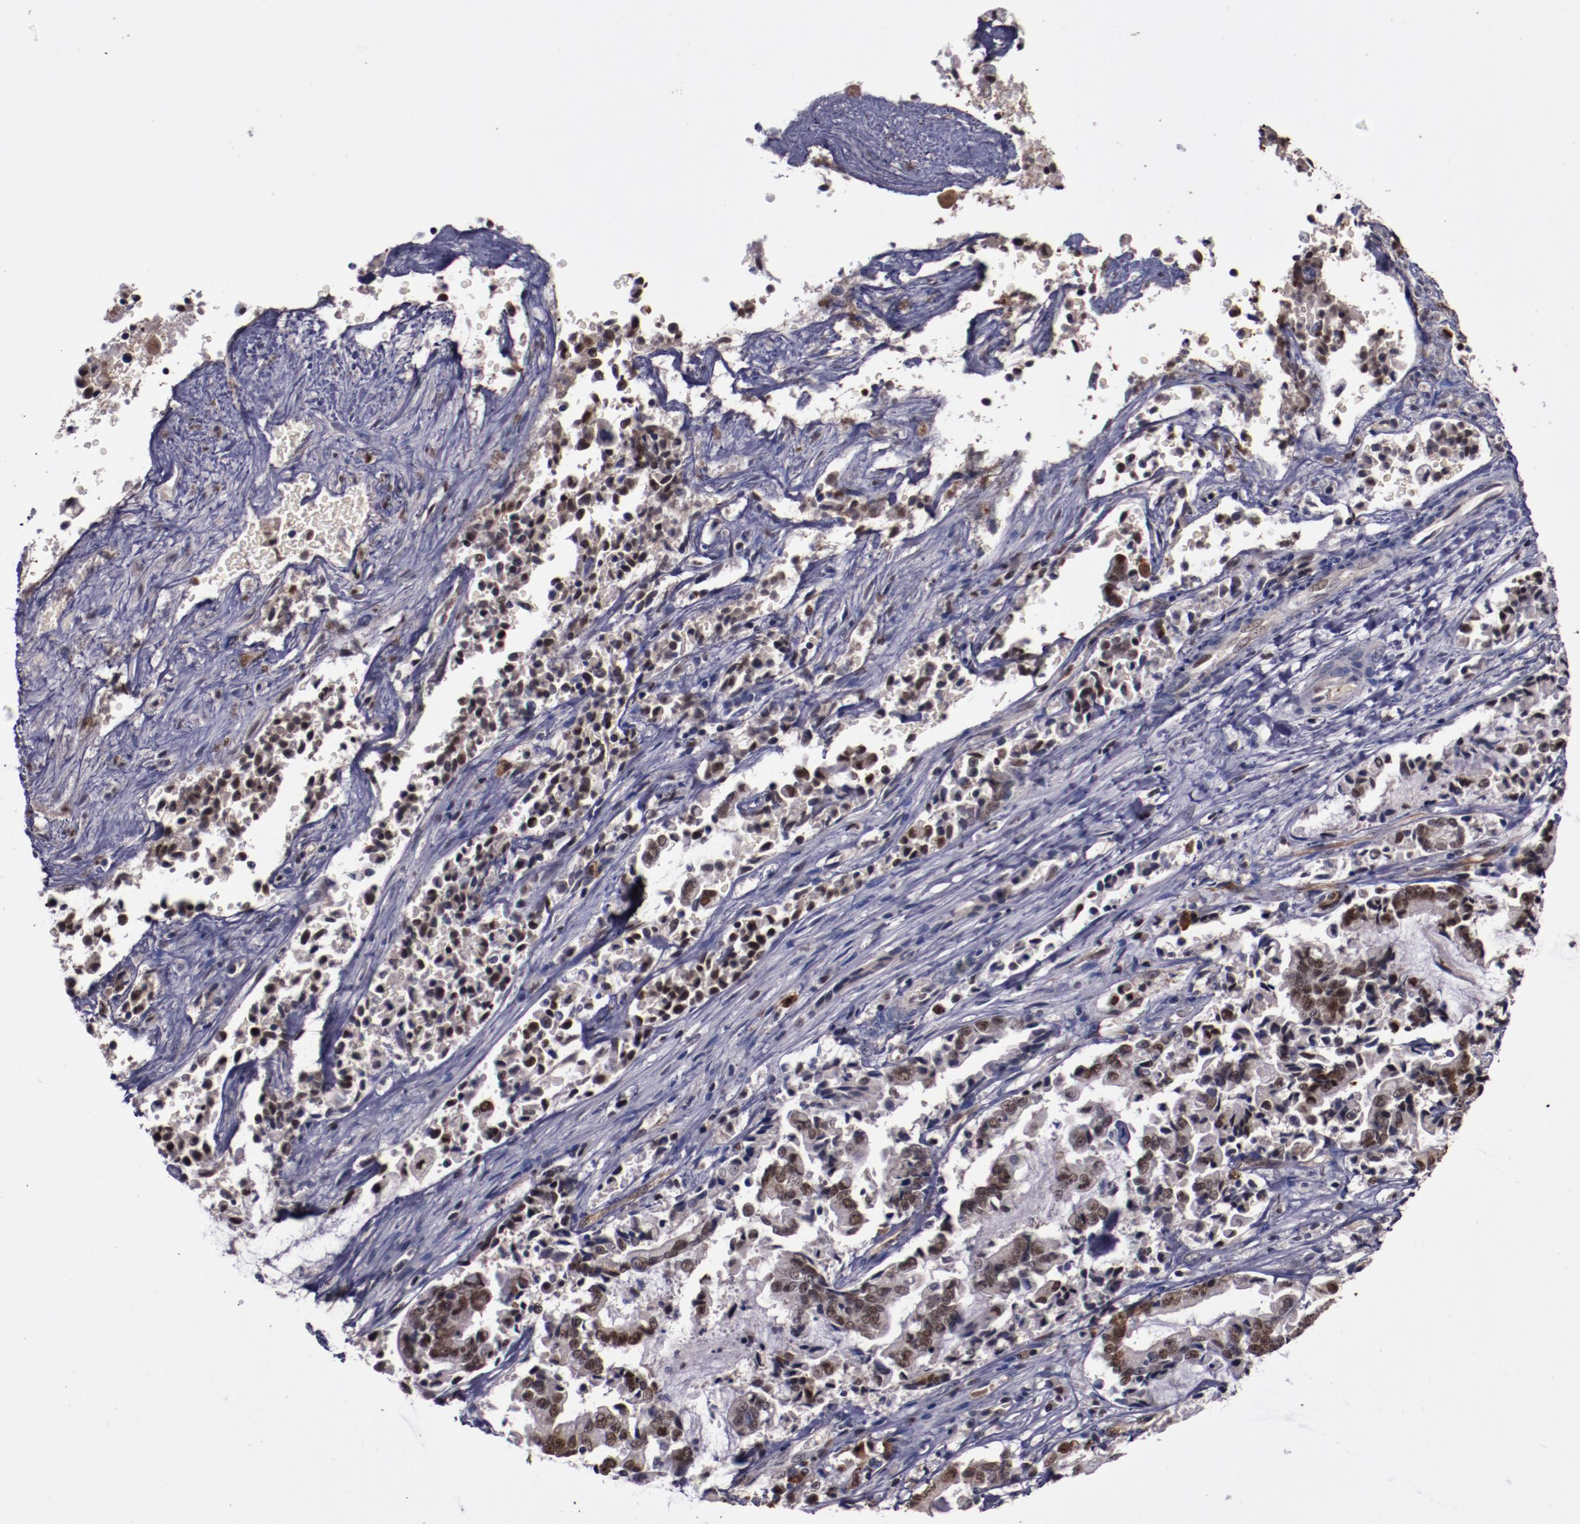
{"staining": {"intensity": "moderate", "quantity": ">75%", "location": "nuclear"}, "tissue": "liver cancer", "cell_type": "Tumor cells", "image_type": "cancer", "snomed": [{"axis": "morphology", "description": "Cholangiocarcinoma"}, {"axis": "topography", "description": "Liver"}], "caption": "Cholangiocarcinoma (liver) tissue displays moderate nuclear staining in about >75% of tumor cells, visualized by immunohistochemistry.", "gene": "CHEK2", "patient": {"sex": "male", "age": 57}}